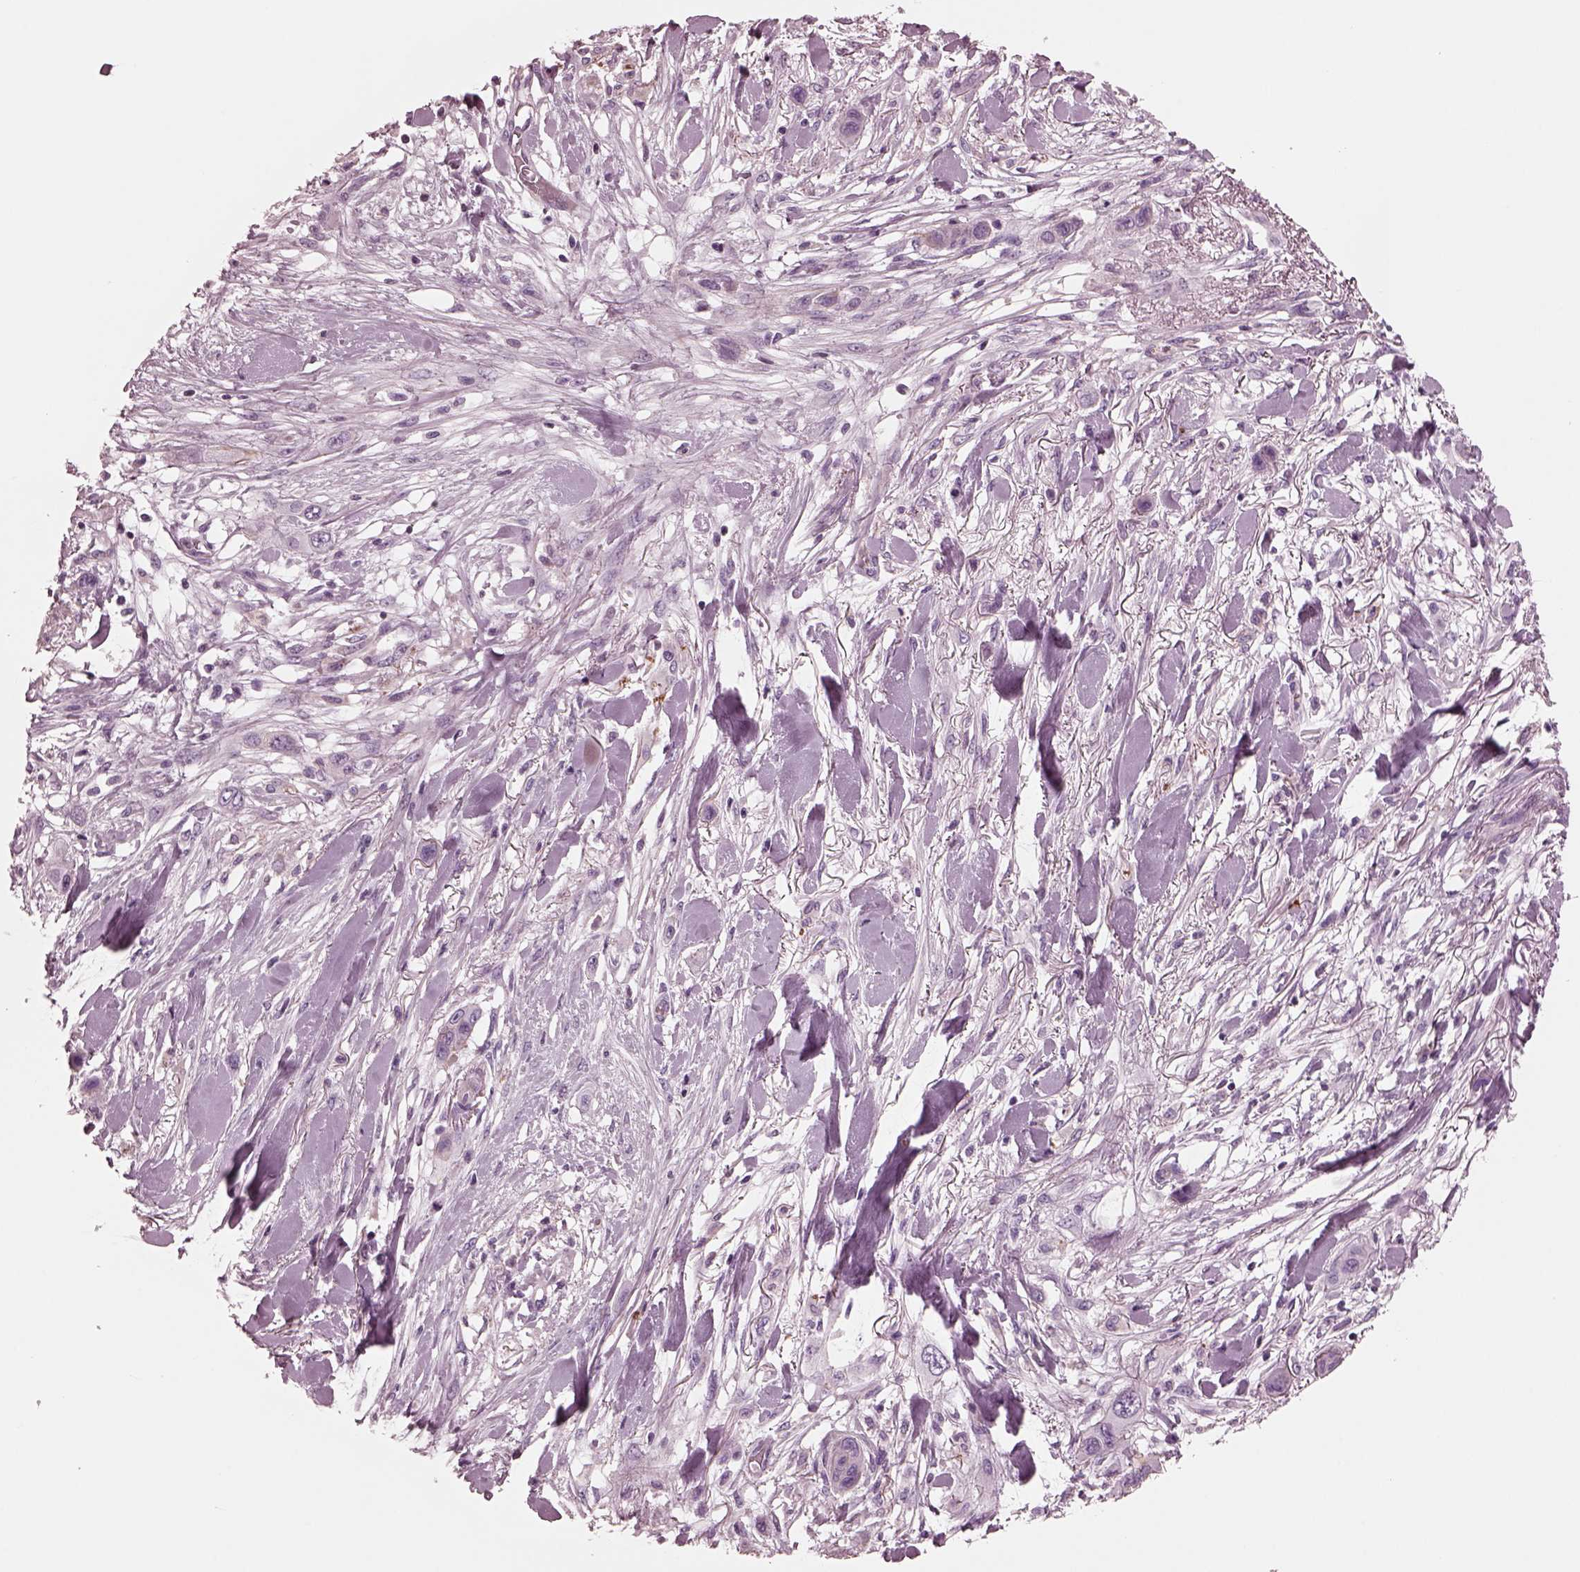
{"staining": {"intensity": "negative", "quantity": "none", "location": "none"}, "tissue": "skin cancer", "cell_type": "Tumor cells", "image_type": "cancer", "snomed": [{"axis": "morphology", "description": "Squamous cell carcinoma, NOS"}, {"axis": "topography", "description": "Skin"}], "caption": "The IHC photomicrograph has no significant staining in tumor cells of skin cancer tissue. (DAB immunohistochemistry (IHC), high magnification).", "gene": "GDF11", "patient": {"sex": "male", "age": 79}}